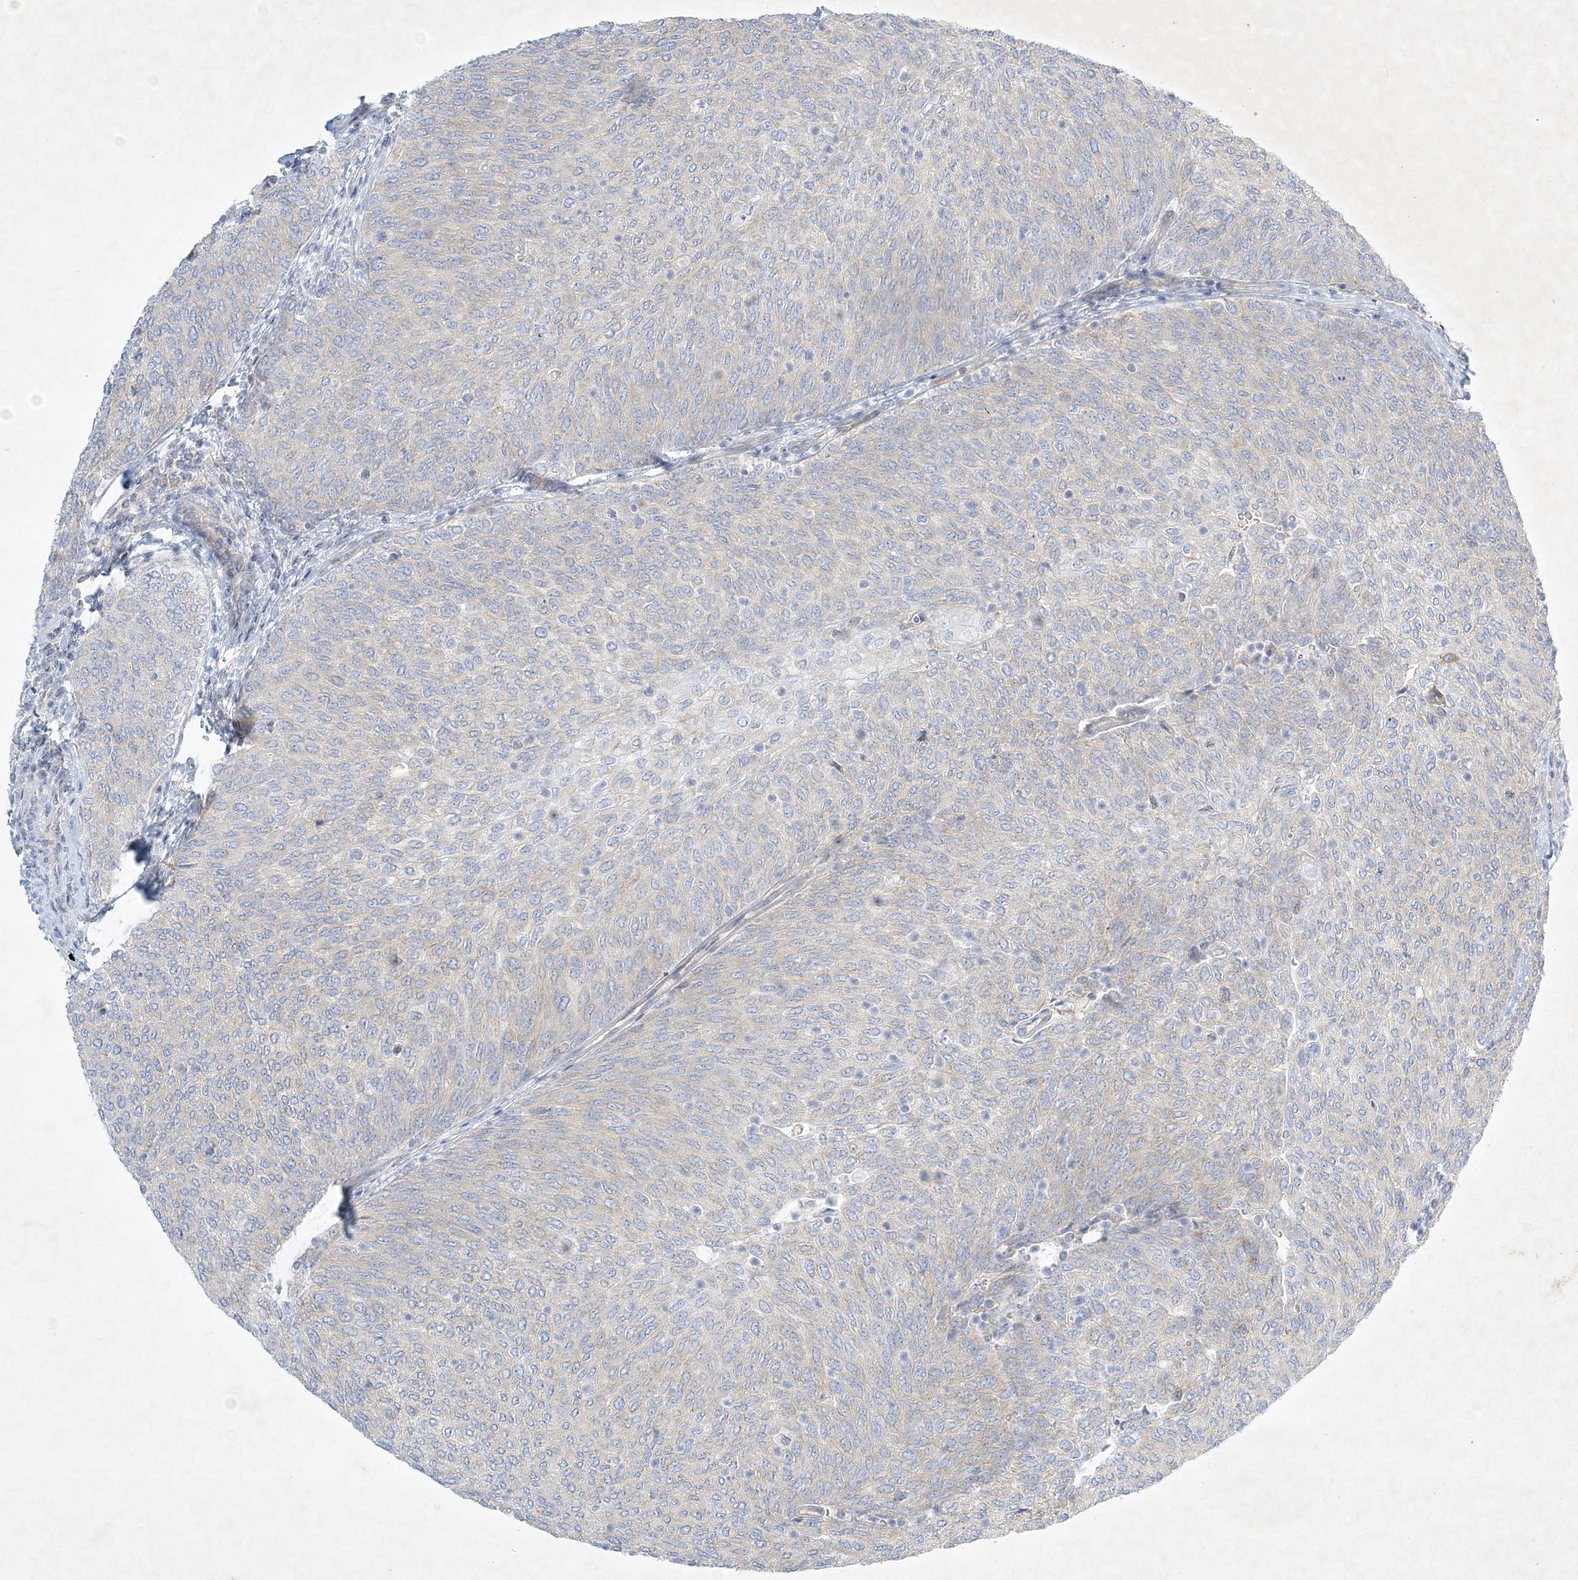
{"staining": {"intensity": "weak", "quantity": "<25%", "location": "cytoplasmic/membranous"}, "tissue": "urothelial cancer", "cell_type": "Tumor cells", "image_type": "cancer", "snomed": [{"axis": "morphology", "description": "Urothelial carcinoma, Low grade"}, {"axis": "topography", "description": "Urinary bladder"}], "caption": "Immunohistochemical staining of urothelial cancer demonstrates no significant staining in tumor cells.", "gene": "STK11IP", "patient": {"sex": "female", "age": 79}}